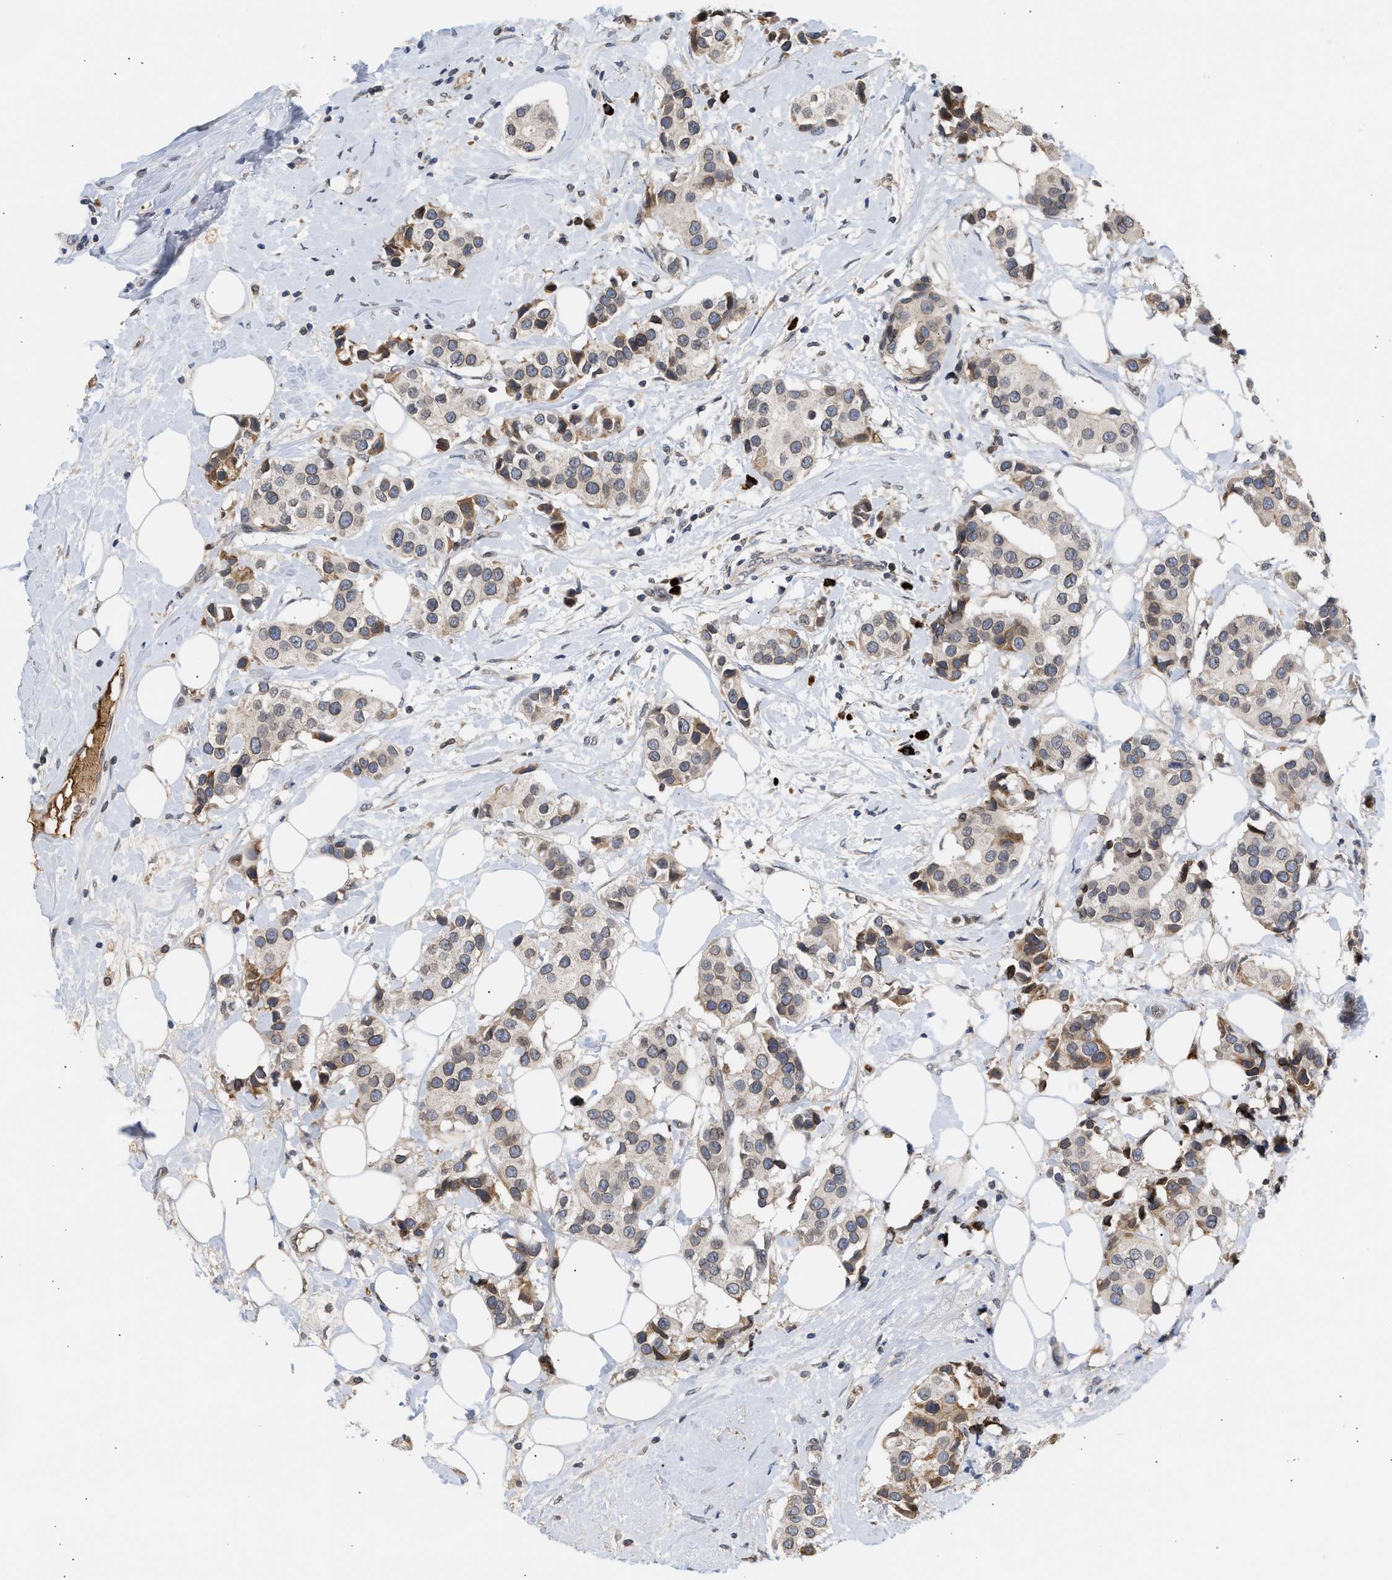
{"staining": {"intensity": "weak", "quantity": "25%-75%", "location": "cytoplasmic/membranous,nuclear"}, "tissue": "breast cancer", "cell_type": "Tumor cells", "image_type": "cancer", "snomed": [{"axis": "morphology", "description": "Normal tissue, NOS"}, {"axis": "morphology", "description": "Duct carcinoma"}, {"axis": "topography", "description": "Breast"}], "caption": "Brown immunohistochemical staining in breast cancer (invasive ductal carcinoma) demonstrates weak cytoplasmic/membranous and nuclear staining in about 25%-75% of tumor cells.", "gene": "NUP62", "patient": {"sex": "female", "age": 39}}